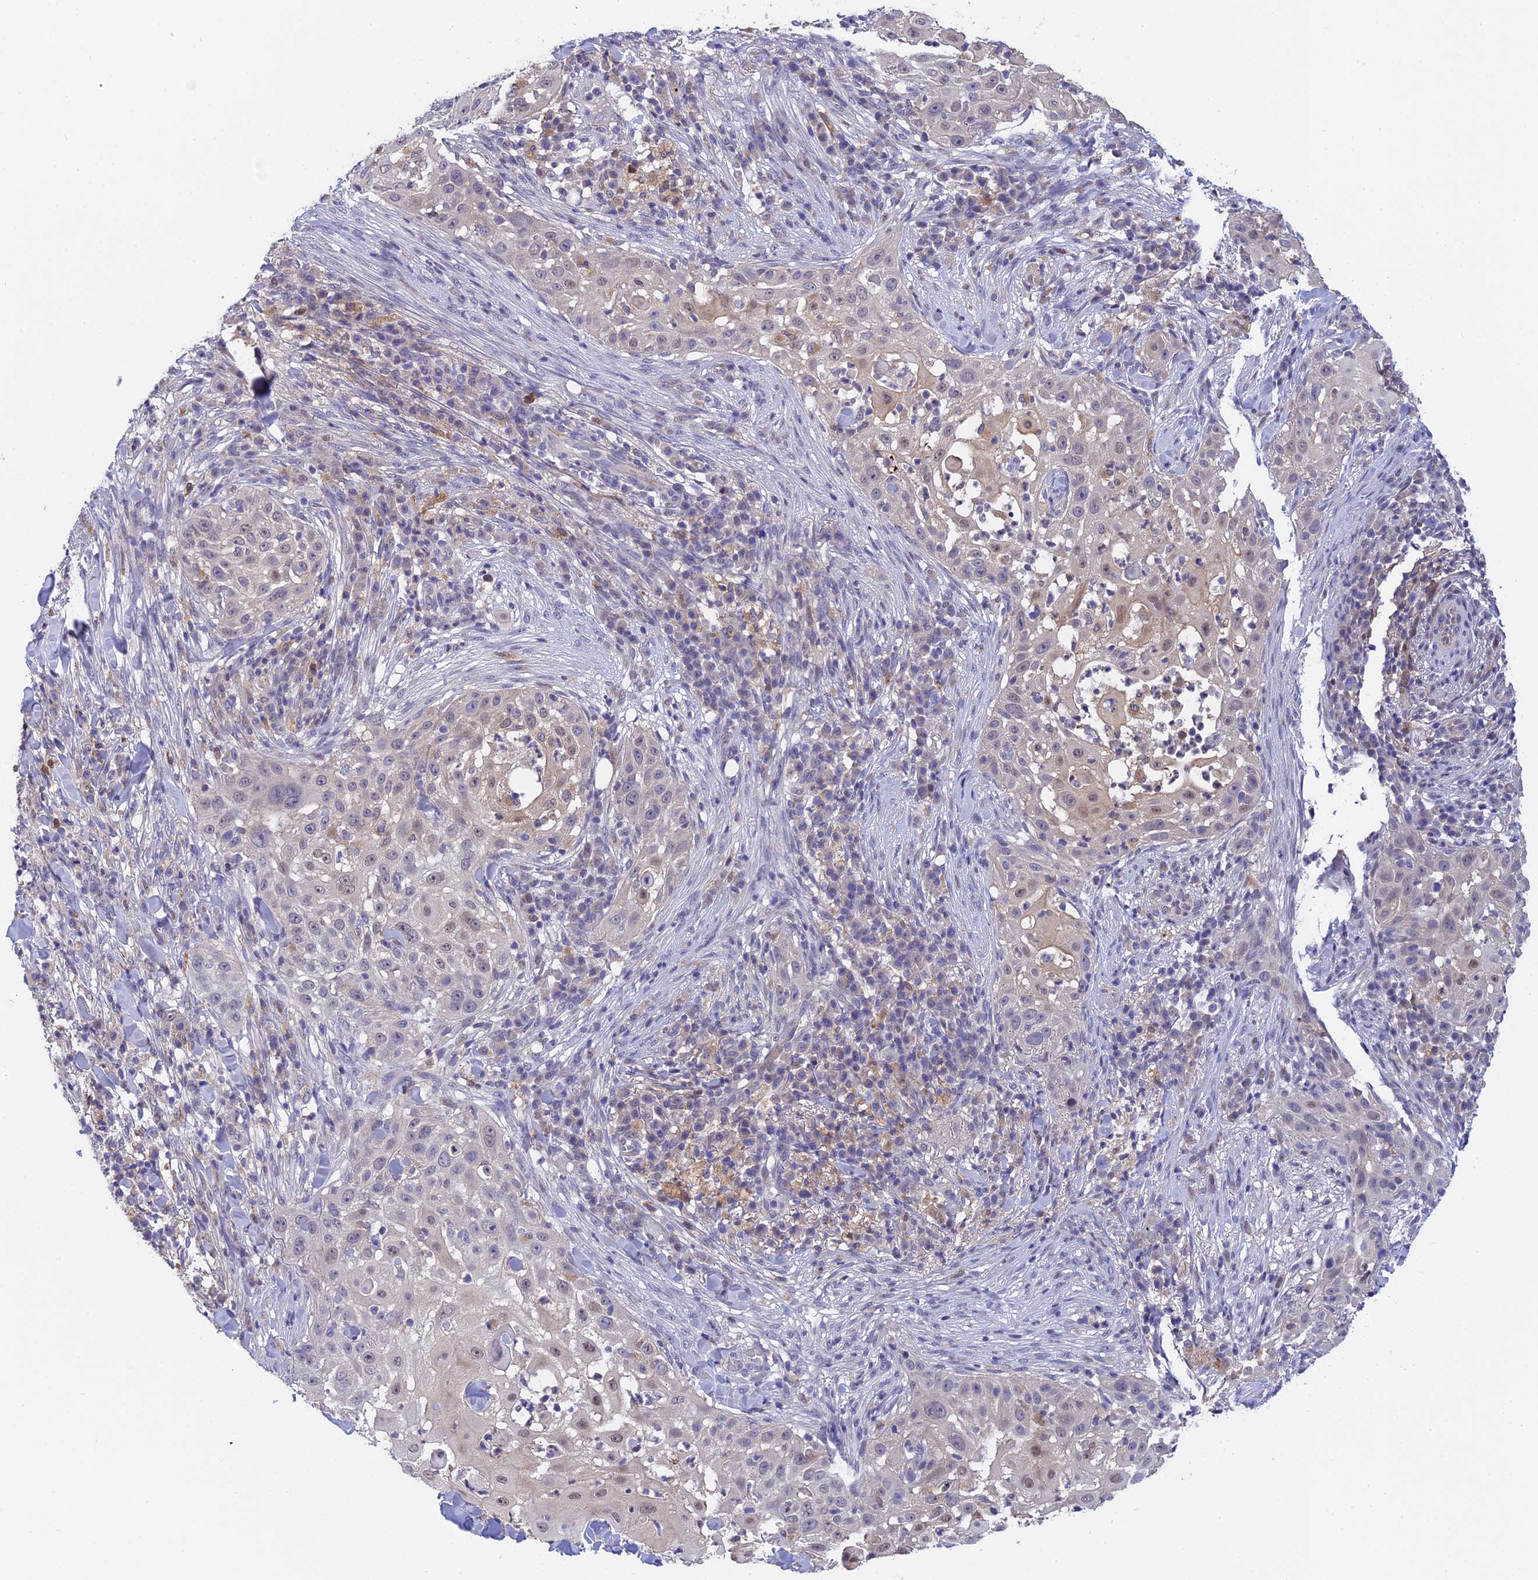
{"staining": {"intensity": "weak", "quantity": "<25%", "location": "nuclear"}, "tissue": "skin cancer", "cell_type": "Tumor cells", "image_type": "cancer", "snomed": [{"axis": "morphology", "description": "Squamous cell carcinoma, NOS"}, {"axis": "topography", "description": "Skin"}], "caption": "Immunohistochemical staining of human skin squamous cell carcinoma reveals no significant expression in tumor cells. Nuclei are stained in blue.", "gene": "KCTD14", "patient": {"sex": "female", "age": 44}}